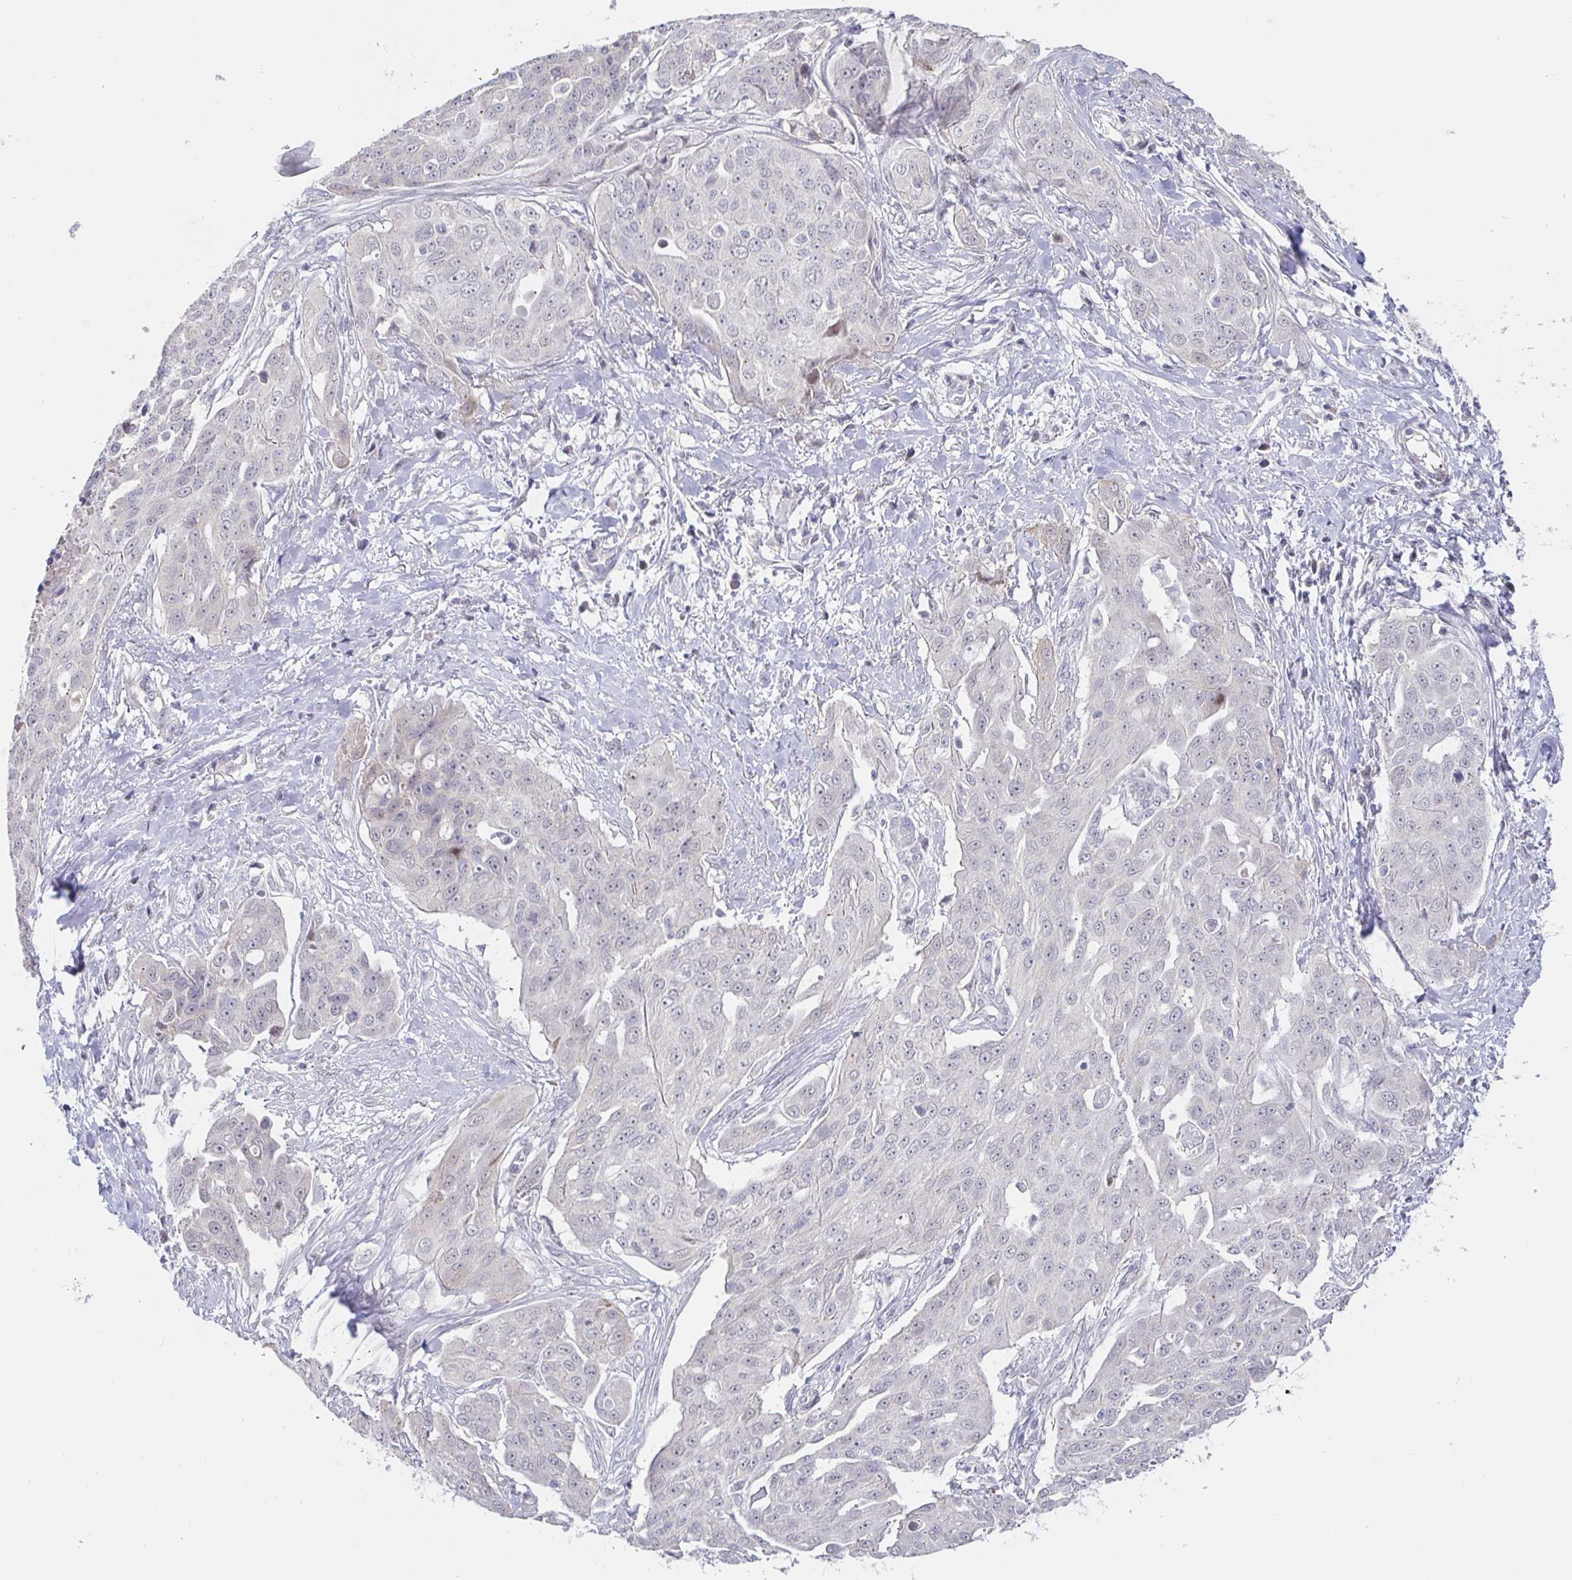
{"staining": {"intensity": "negative", "quantity": "none", "location": "none"}, "tissue": "ovarian cancer", "cell_type": "Tumor cells", "image_type": "cancer", "snomed": [{"axis": "morphology", "description": "Carcinoma, endometroid"}, {"axis": "topography", "description": "Ovary"}], "caption": "Tumor cells show no significant protein positivity in ovarian cancer.", "gene": "CIT", "patient": {"sex": "female", "age": 70}}